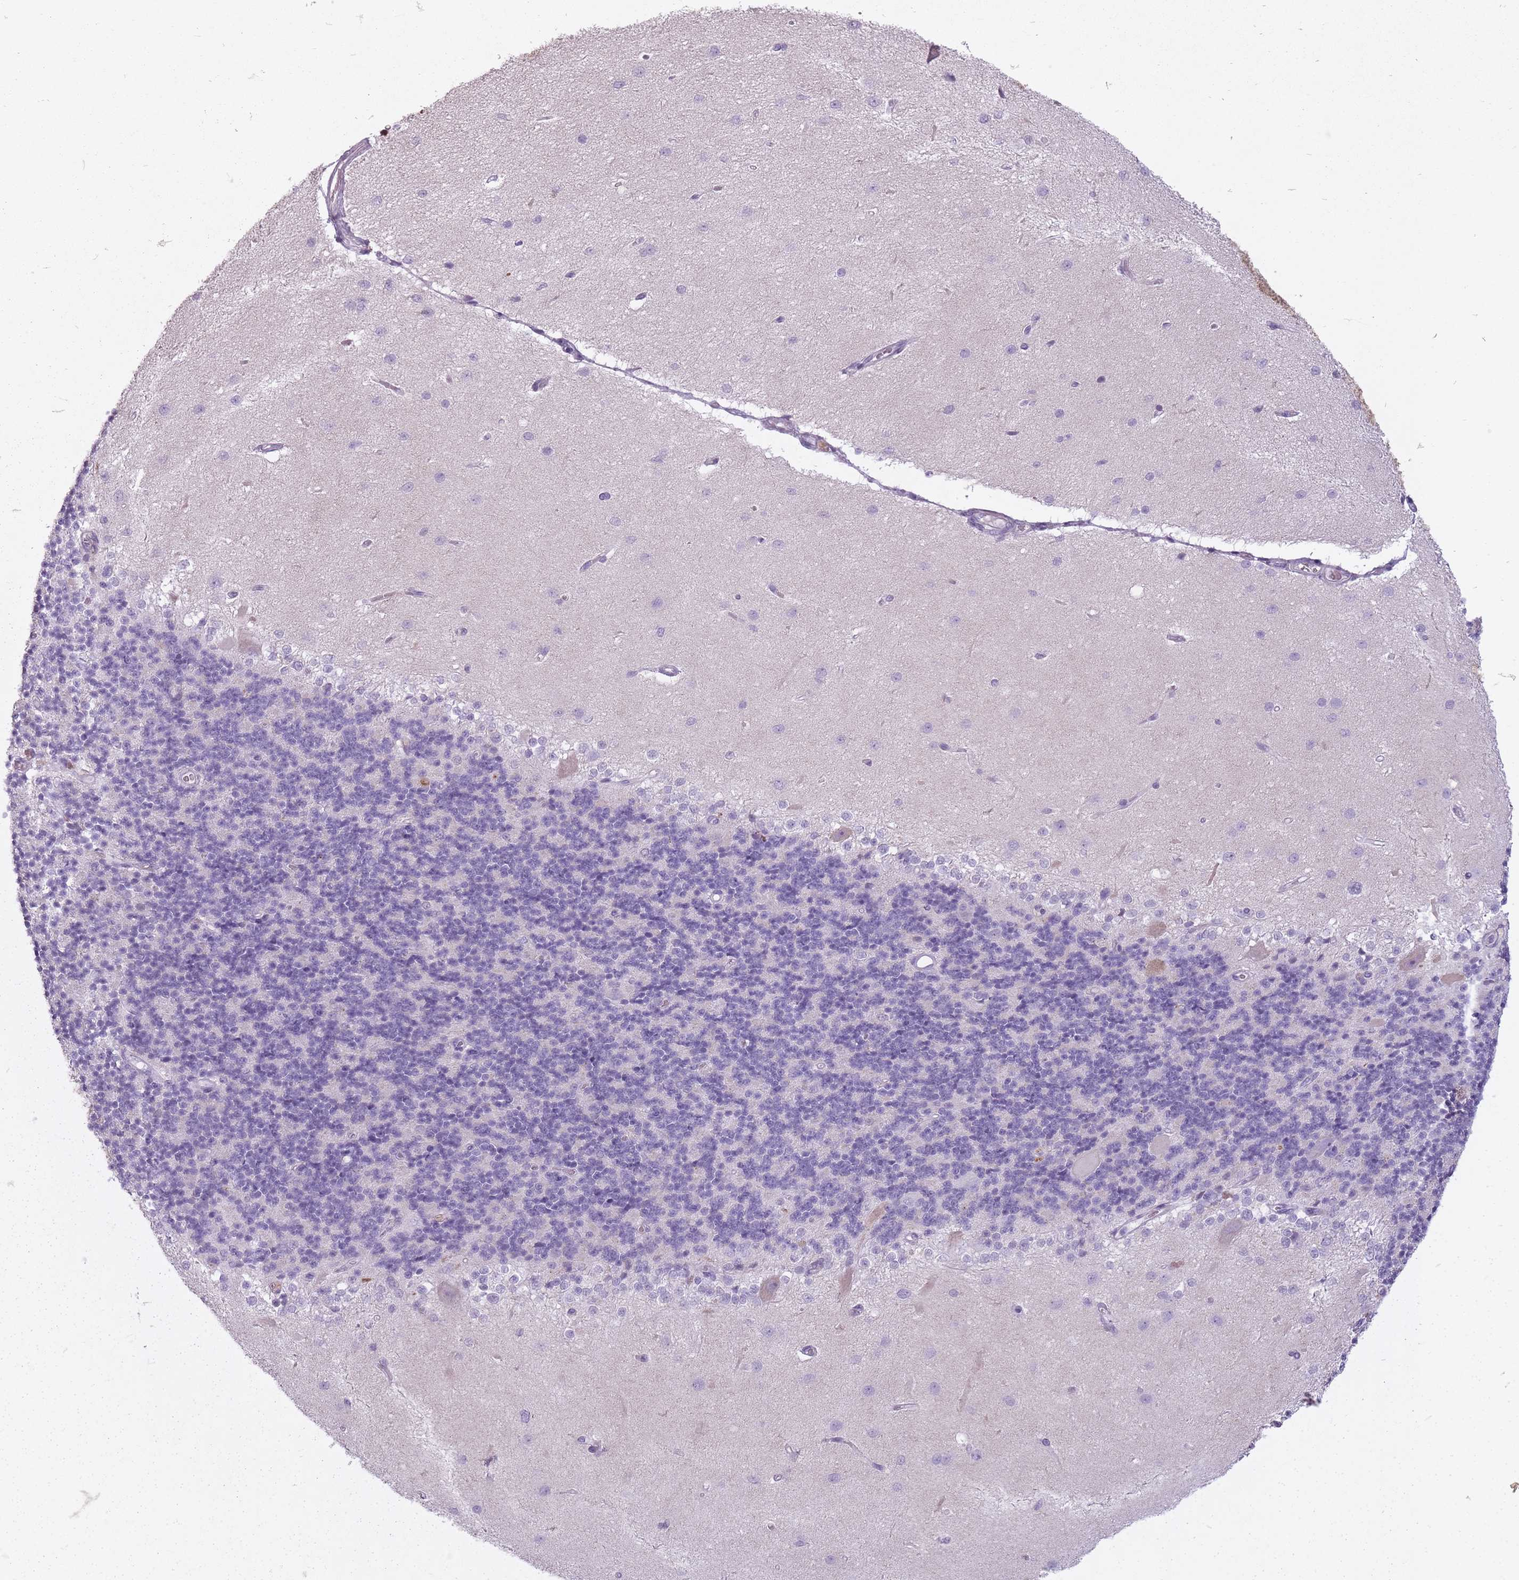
{"staining": {"intensity": "negative", "quantity": "none", "location": "none"}, "tissue": "cerebellum", "cell_type": "Cells in granular layer", "image_type": "normal", "snomed": [{"axis": "morphology", "description": "Normal tissue, NOS"}, {"axis": "topography", "description": "Cerebellum"}], "caption": "A high-resolution micrograph shows immunohistochemistry staining of normal cerebellum, which displays no significant positivity in cells in granular layer.", "gene": "RFX4", "patient": {"sex": "female", "age": 29}}